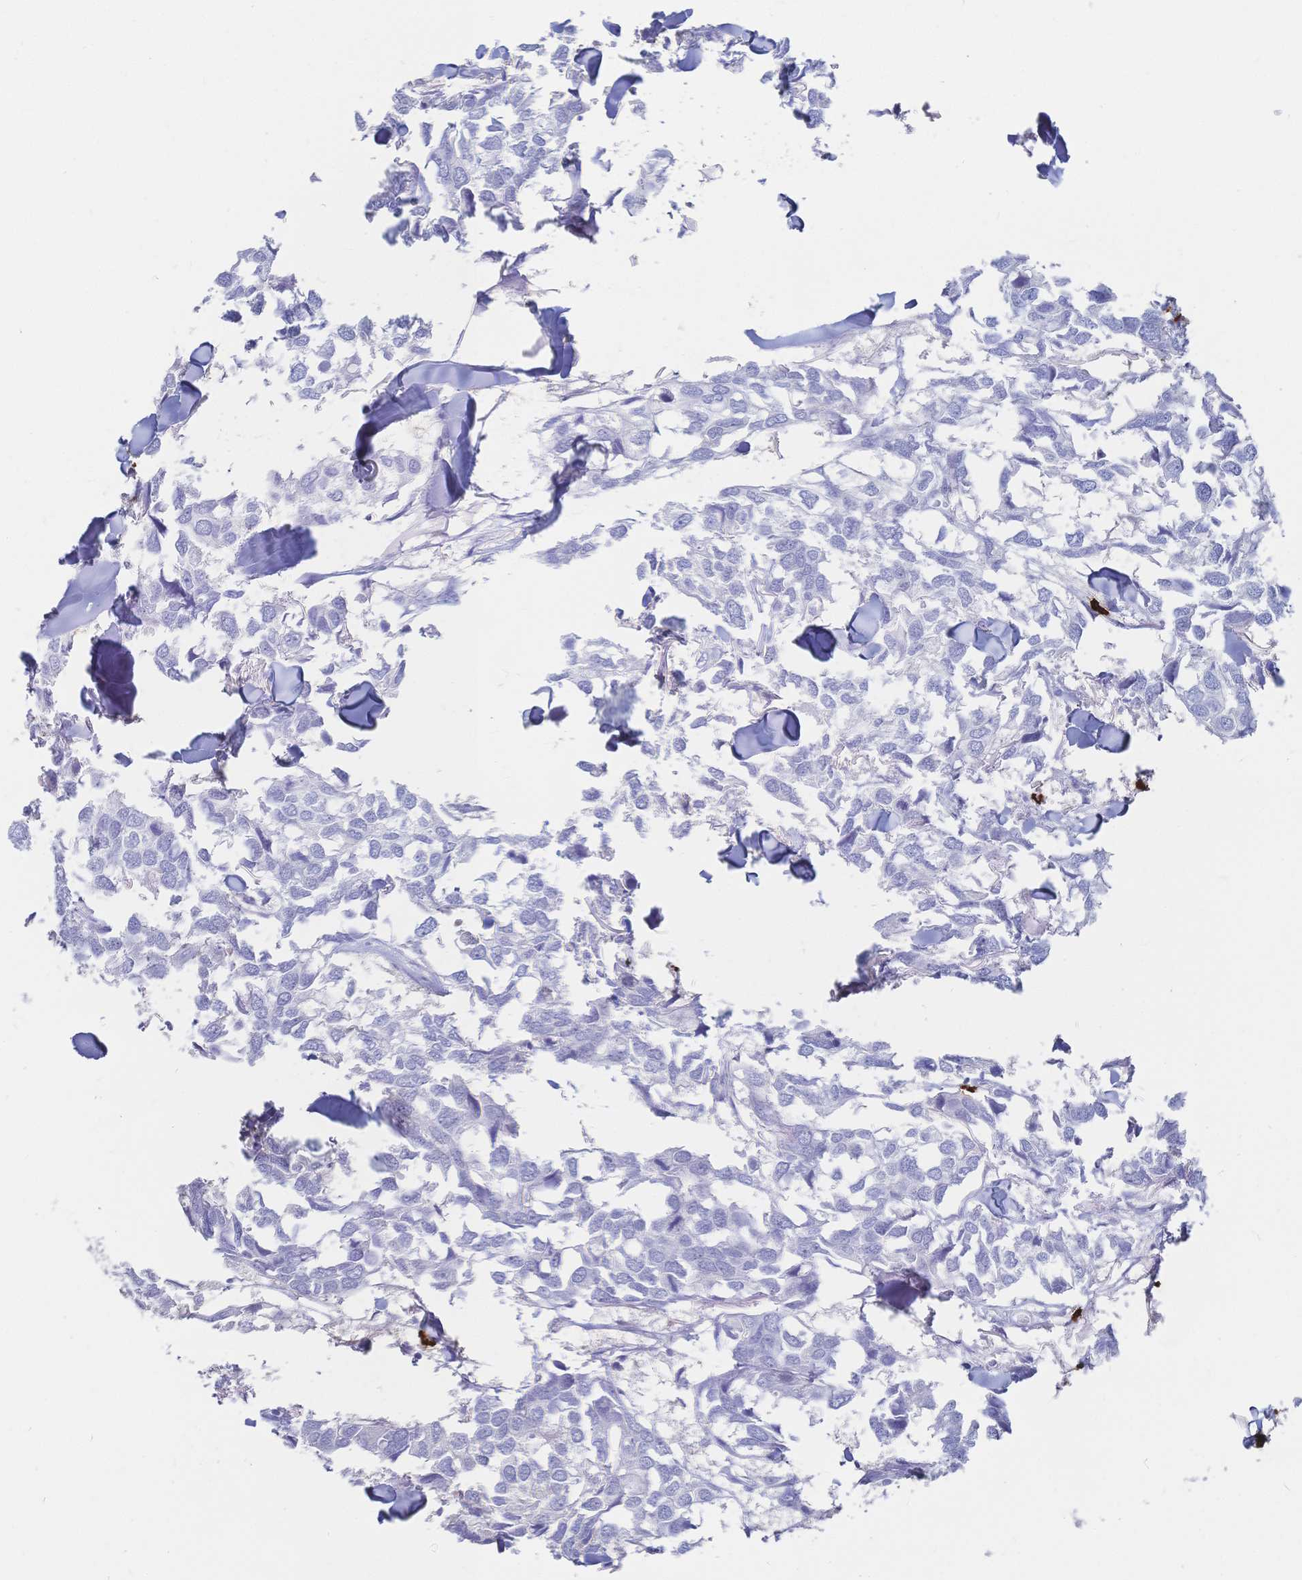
{"staining": {"intensity": "negative", "quantity": "none", "location": "none"}, "tissue": "breast cancer", "cell_type": "Tumor cells", "image_type": "cancer", "snomed": [{"axis": "morphology", "description": "Duct carcinoma"}, {"axis": "topography", "description": "Breast"}], "caption": "This is an immunohistochemistry image of breast invasive ductal carcinoma. There is no positivity in tumor cells.", "gene": "IL2RB", "patient": {"sex": "female", "age": 83}}